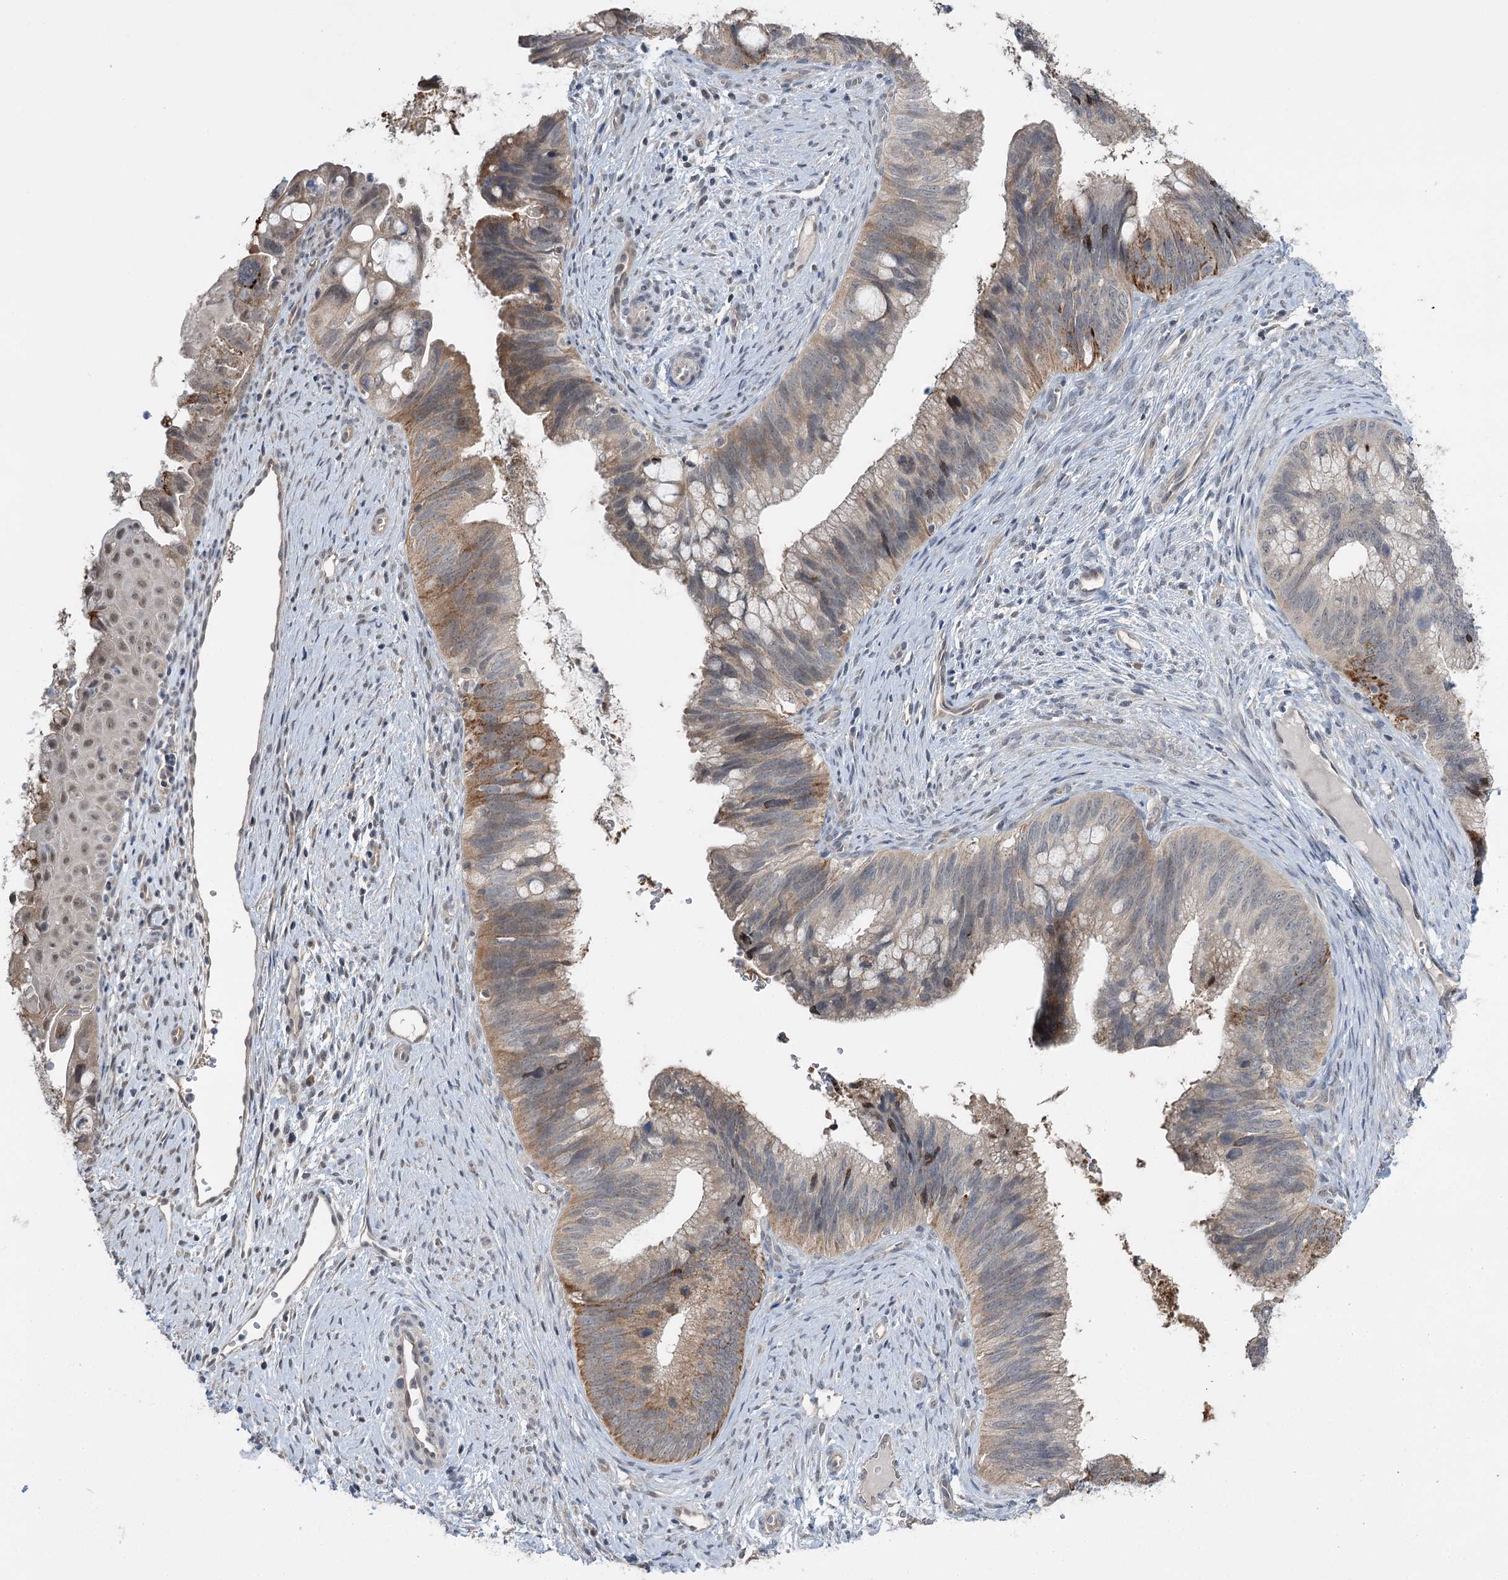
{"staining": {"intensity": "moderate", "quantity": "<25%", "location": "cytoplasmic/membranous"}, "tissue": "cervical cancer", "cell_type": "Tumor cells", "image_type": "cancer", "snomed": [{"axis": "morphology", "description": "Adenocarcinoma, NOS"}, {"axis": "topography", "description": "Cervix"}], "caption": "Brown immunohistochemical staining in human cervical cancer (adenocarcinoma) displays moderate cytoplasmic/membranous staining in about <25% of tumor cells.", "gene": "PHYHIPL", "patient": {"sex": "female", "age": 42}}